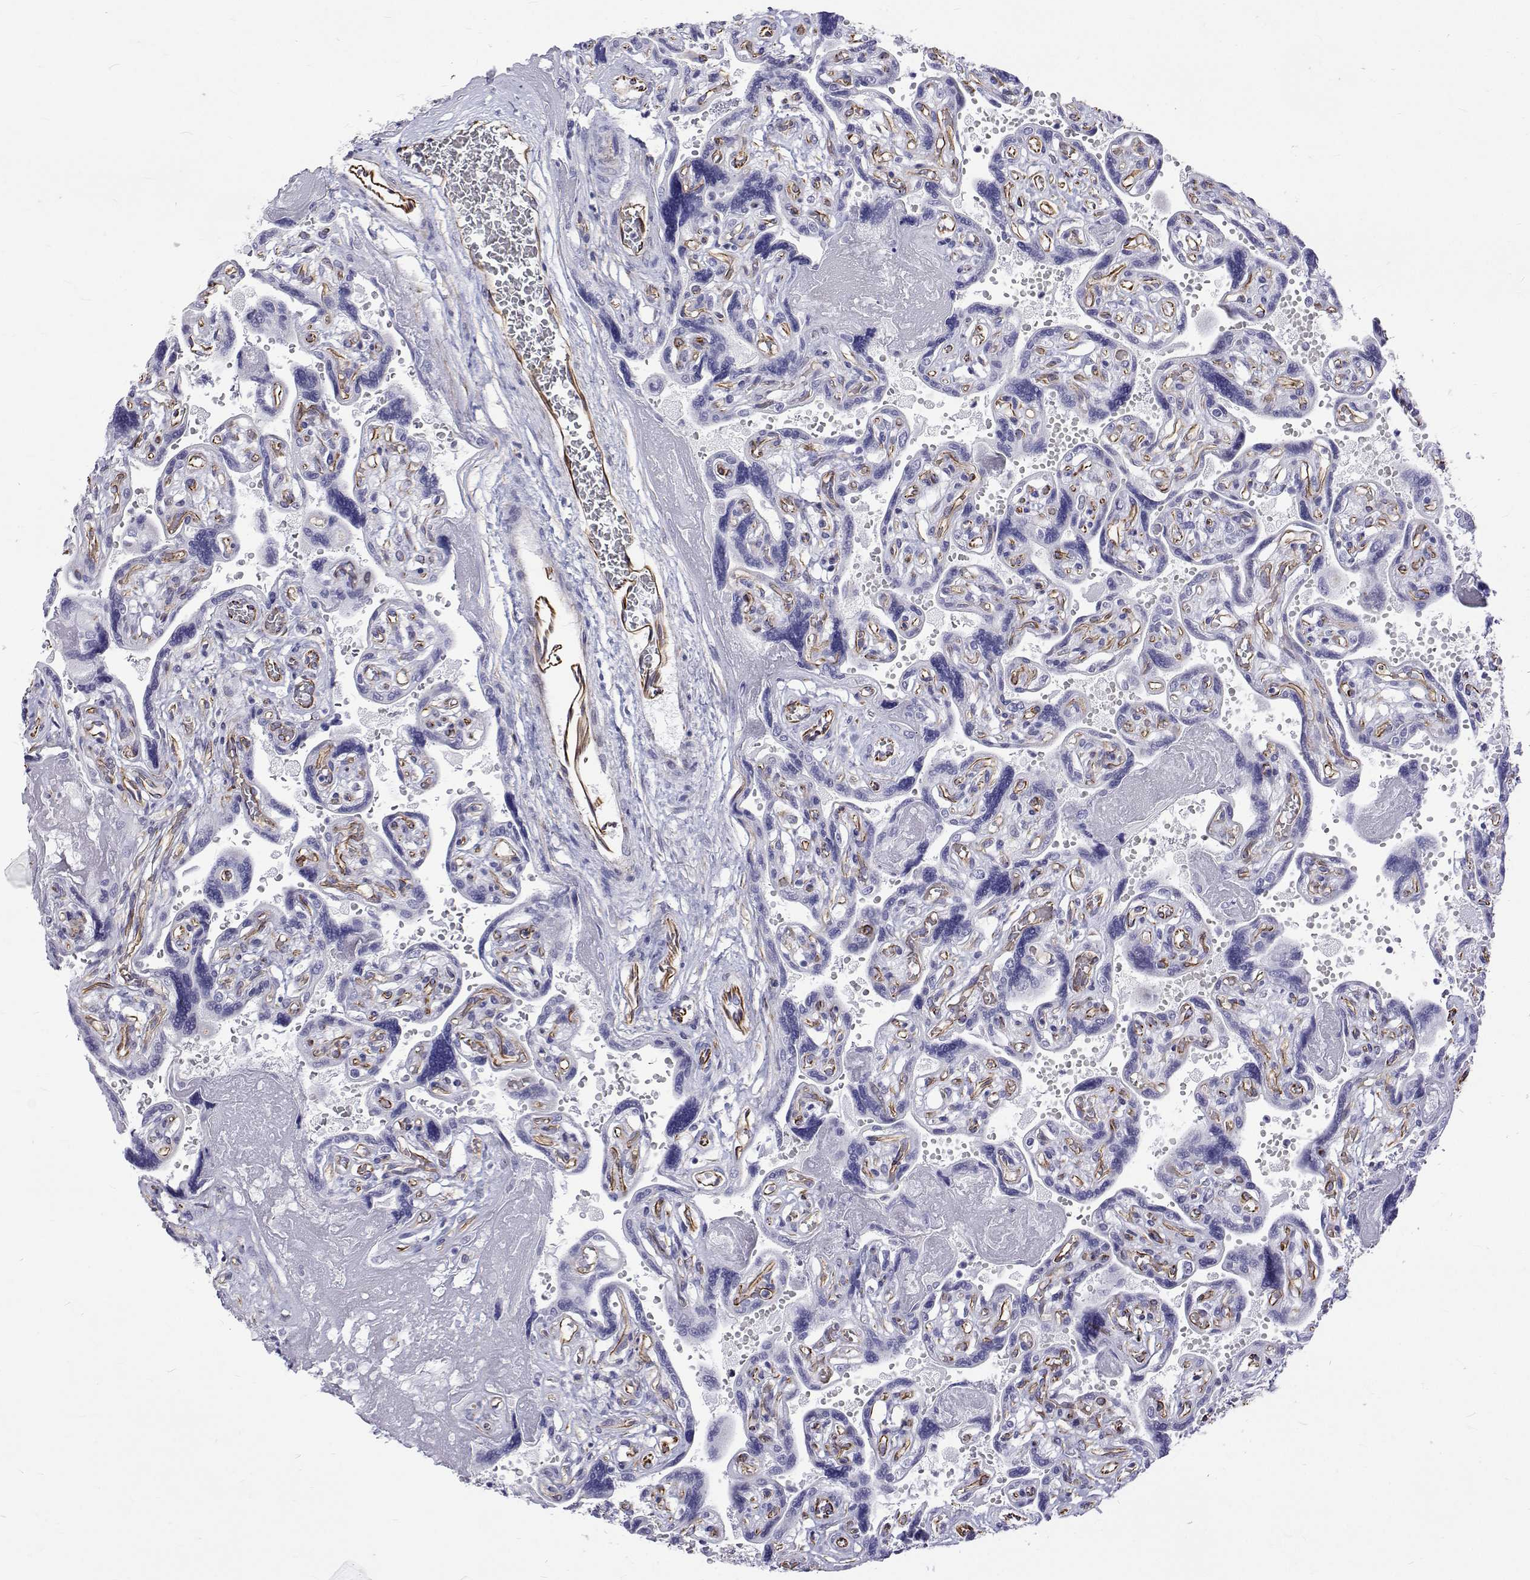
{"staining": {"intensity": "moderate", "quantity": "25%-75%", "location": "cytoplasmic/membranous"}, "tissue": "placenta", "cell_type": "Decidual cells", "image_type": "normal", "snomed": [{"axis": "morphology", "description": "Normal tissue, NOS"}, {"axis": "topography", "description": "Placenta"}], "caption": "Placenta stained with a brown dye reveals moderate cytoplasmic/membranous positive staining in approximately 25%-75% of decidual cells.", "gene": "OPRPN", "patient": {"sex": "female", "age": 32}}